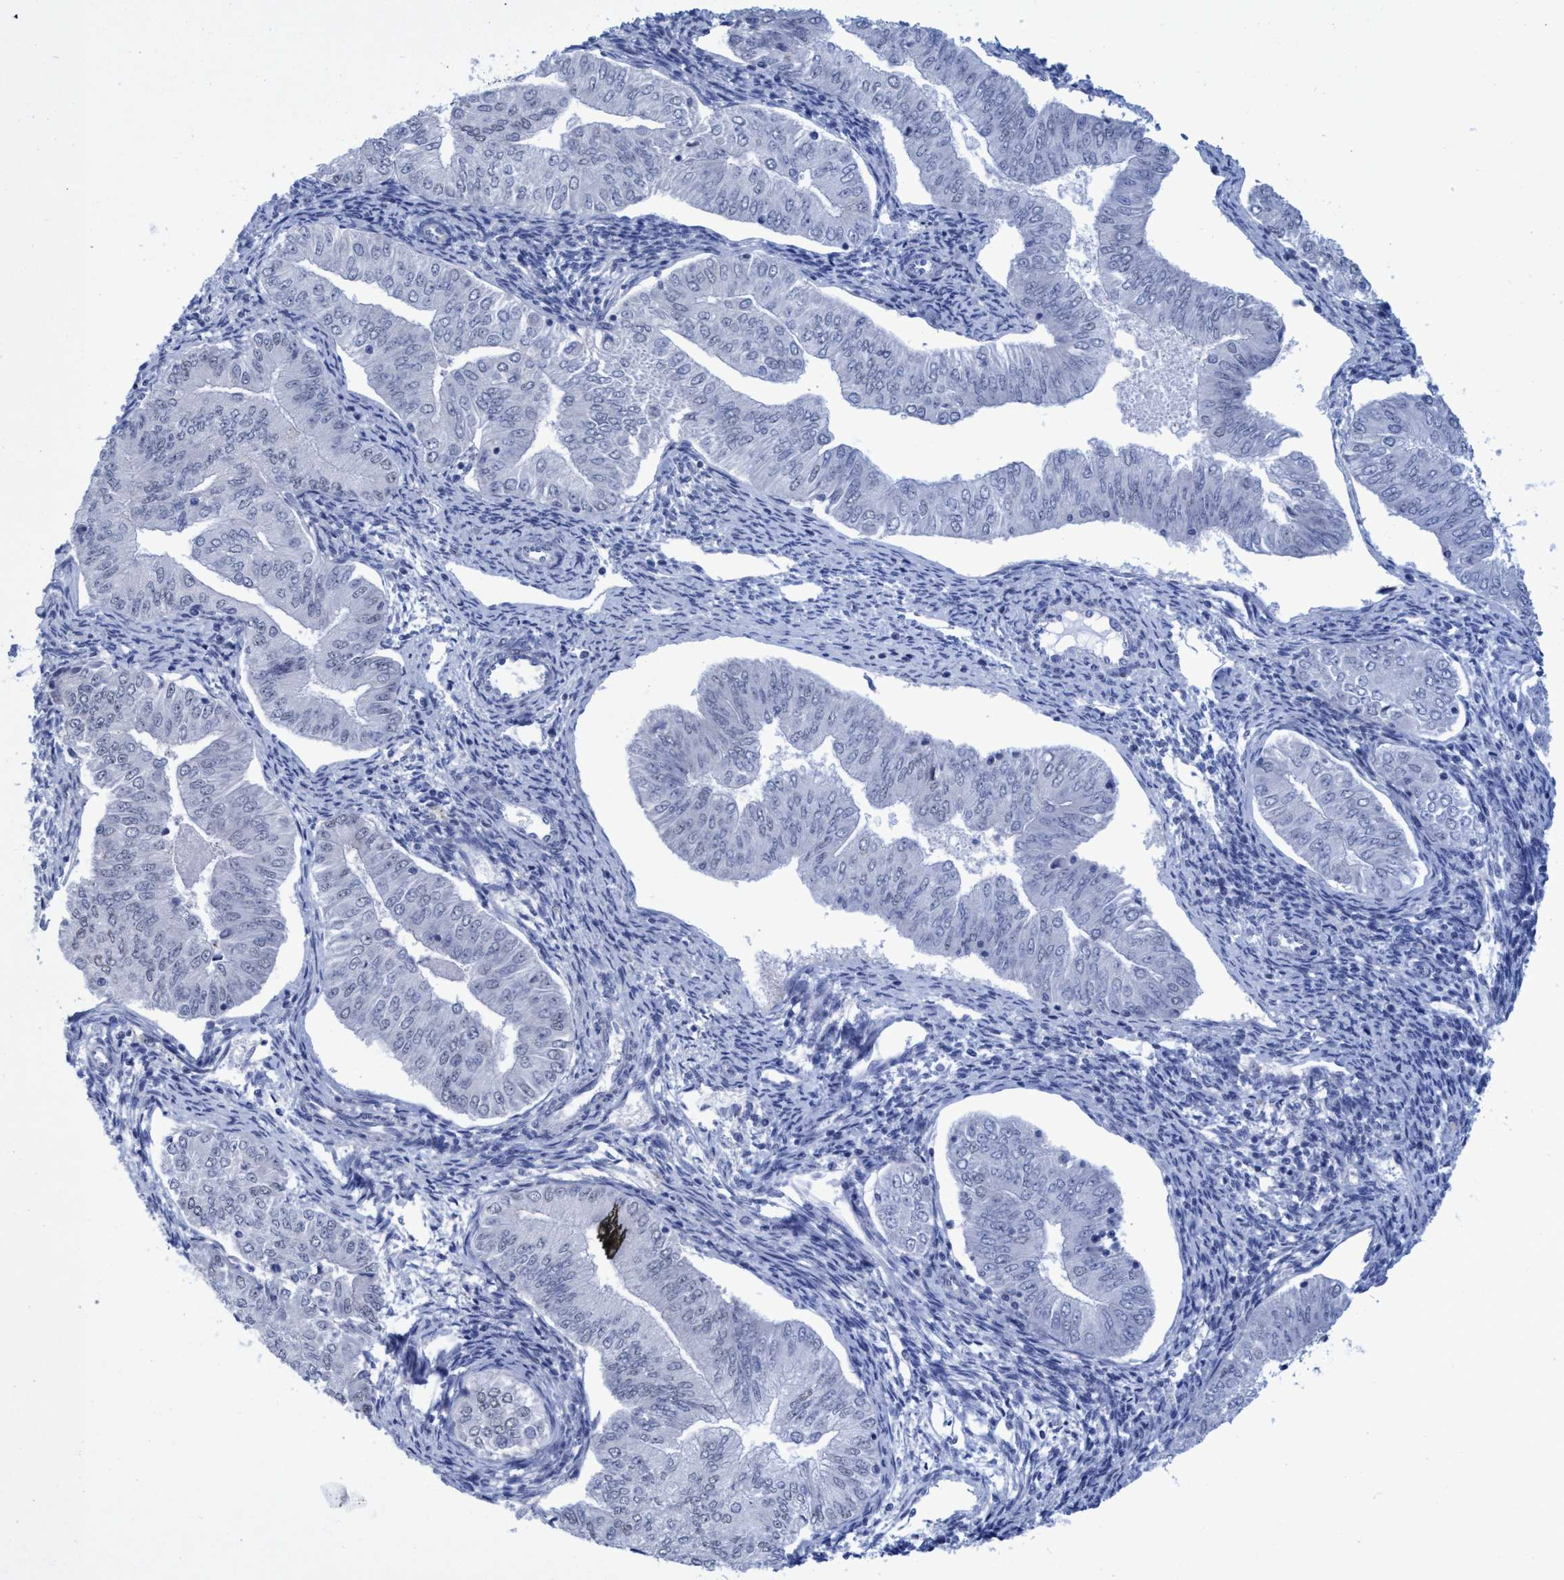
{"staining": {"intensity": "negative", "quantity": "none", "location": "none"}, "tissue": "endometrial cancer", "cell_type": "Tumor cells", "image_type": "cancer", "snomed": [{"axis": "morphology", "description": "Normal tissue, NOS"}, {"axis": "morphology", "description": "Adenocarcinoma, NOS"}, {"axis": "topography", "description": "Endometrium"}], "caption": "A photomicrograph of human endometrial cancer is negative for staining in tumor cells.", "gene": "R3HCC1", "patient": {"sex": "female", "age": 53}}